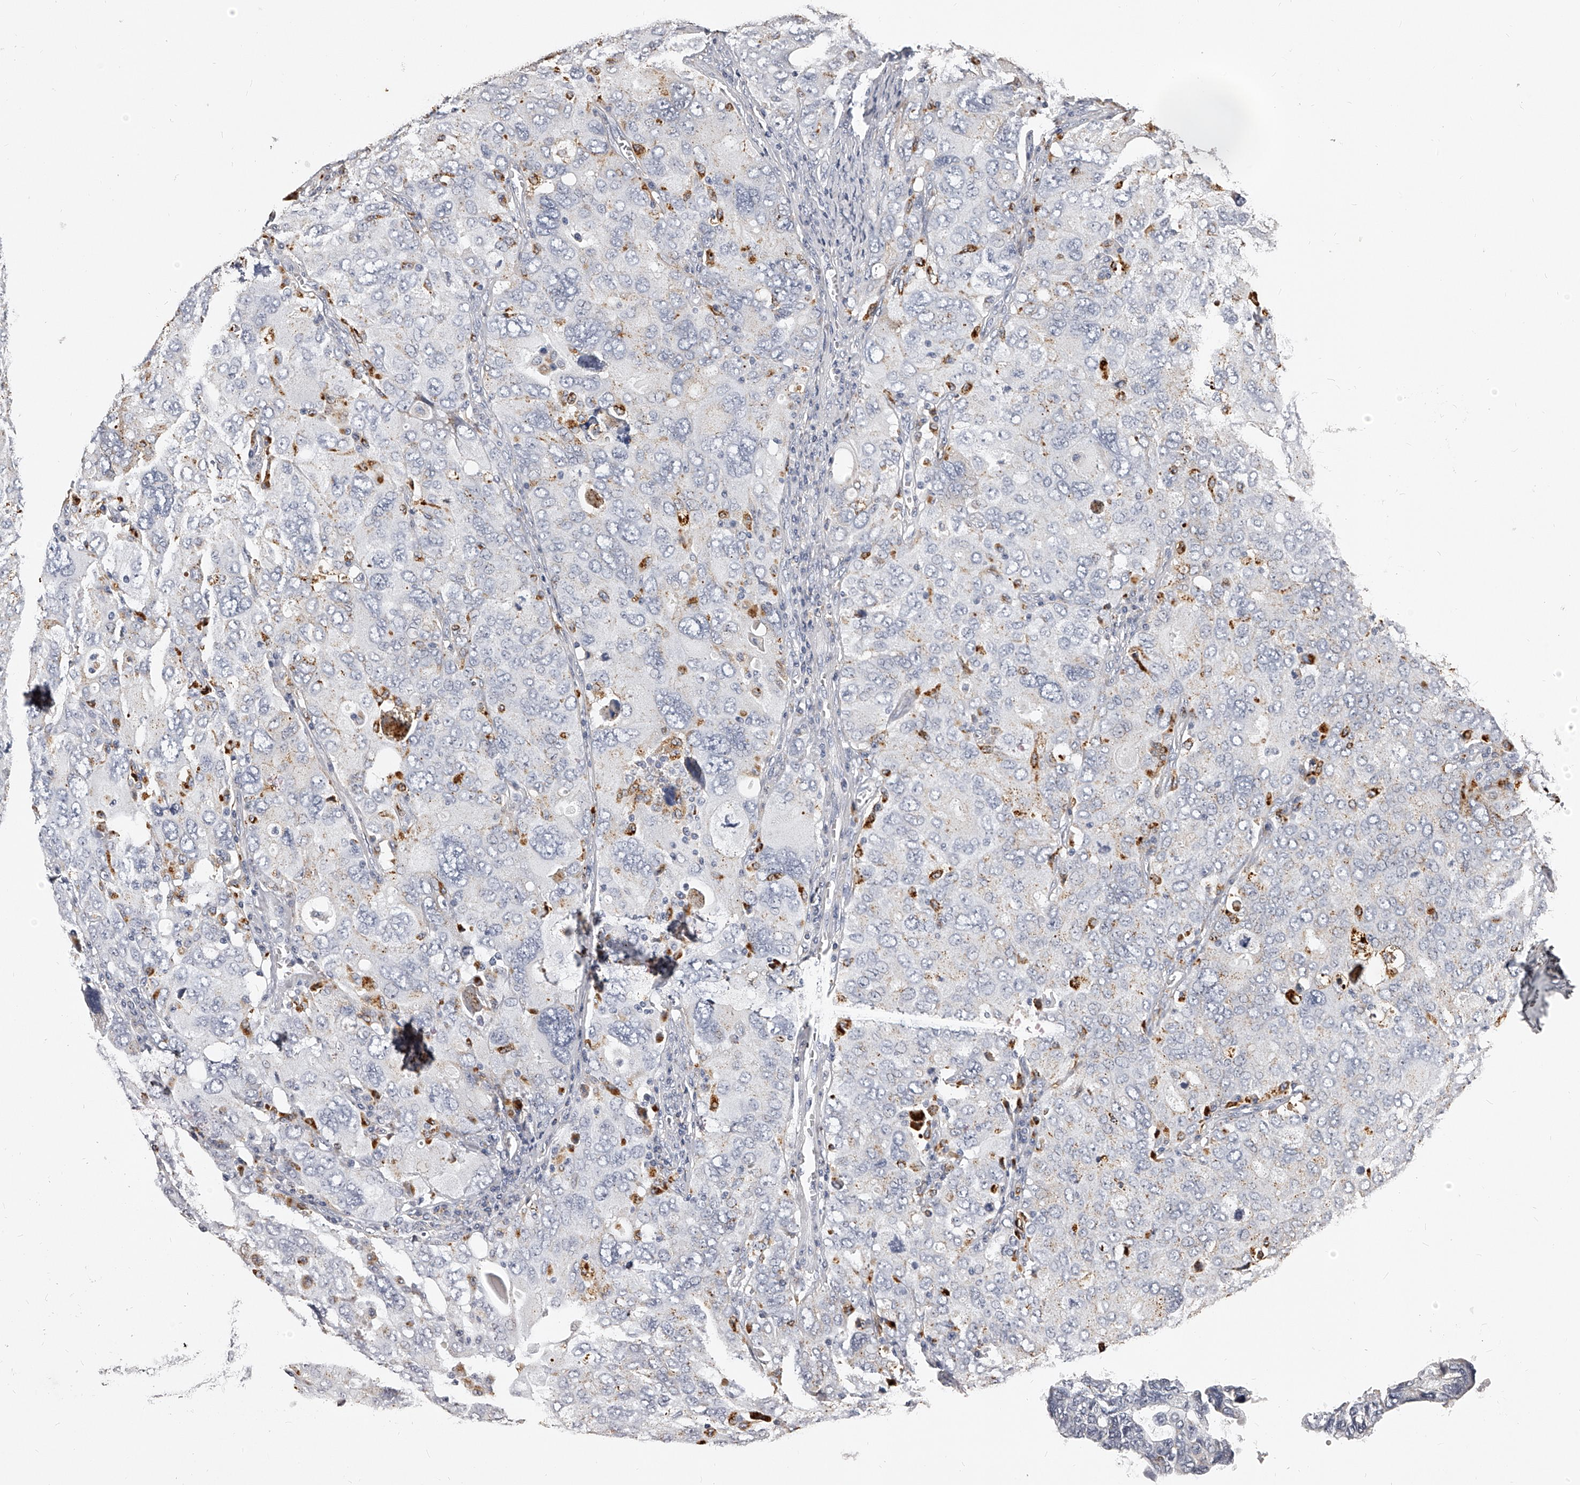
{"staining": {"intensity": "negative", "quantity": "none", "location": "none"}, "tissue": "ovarian cancer", "cell_type": "Tumor cells", "image_type": "cancer", "snomed": [{"axis": "morphology", "description": "Carcinoma, endometroid"}, {"axis": "topography", "description": "Ovary"}], "caption": "Histopathology image shows no protein positivity in tumor cells of ovarian cancer (endometroid carcinoma) tissue.", "gene": "DMRT1", "patient": {"sex": "female", "age": 62}}